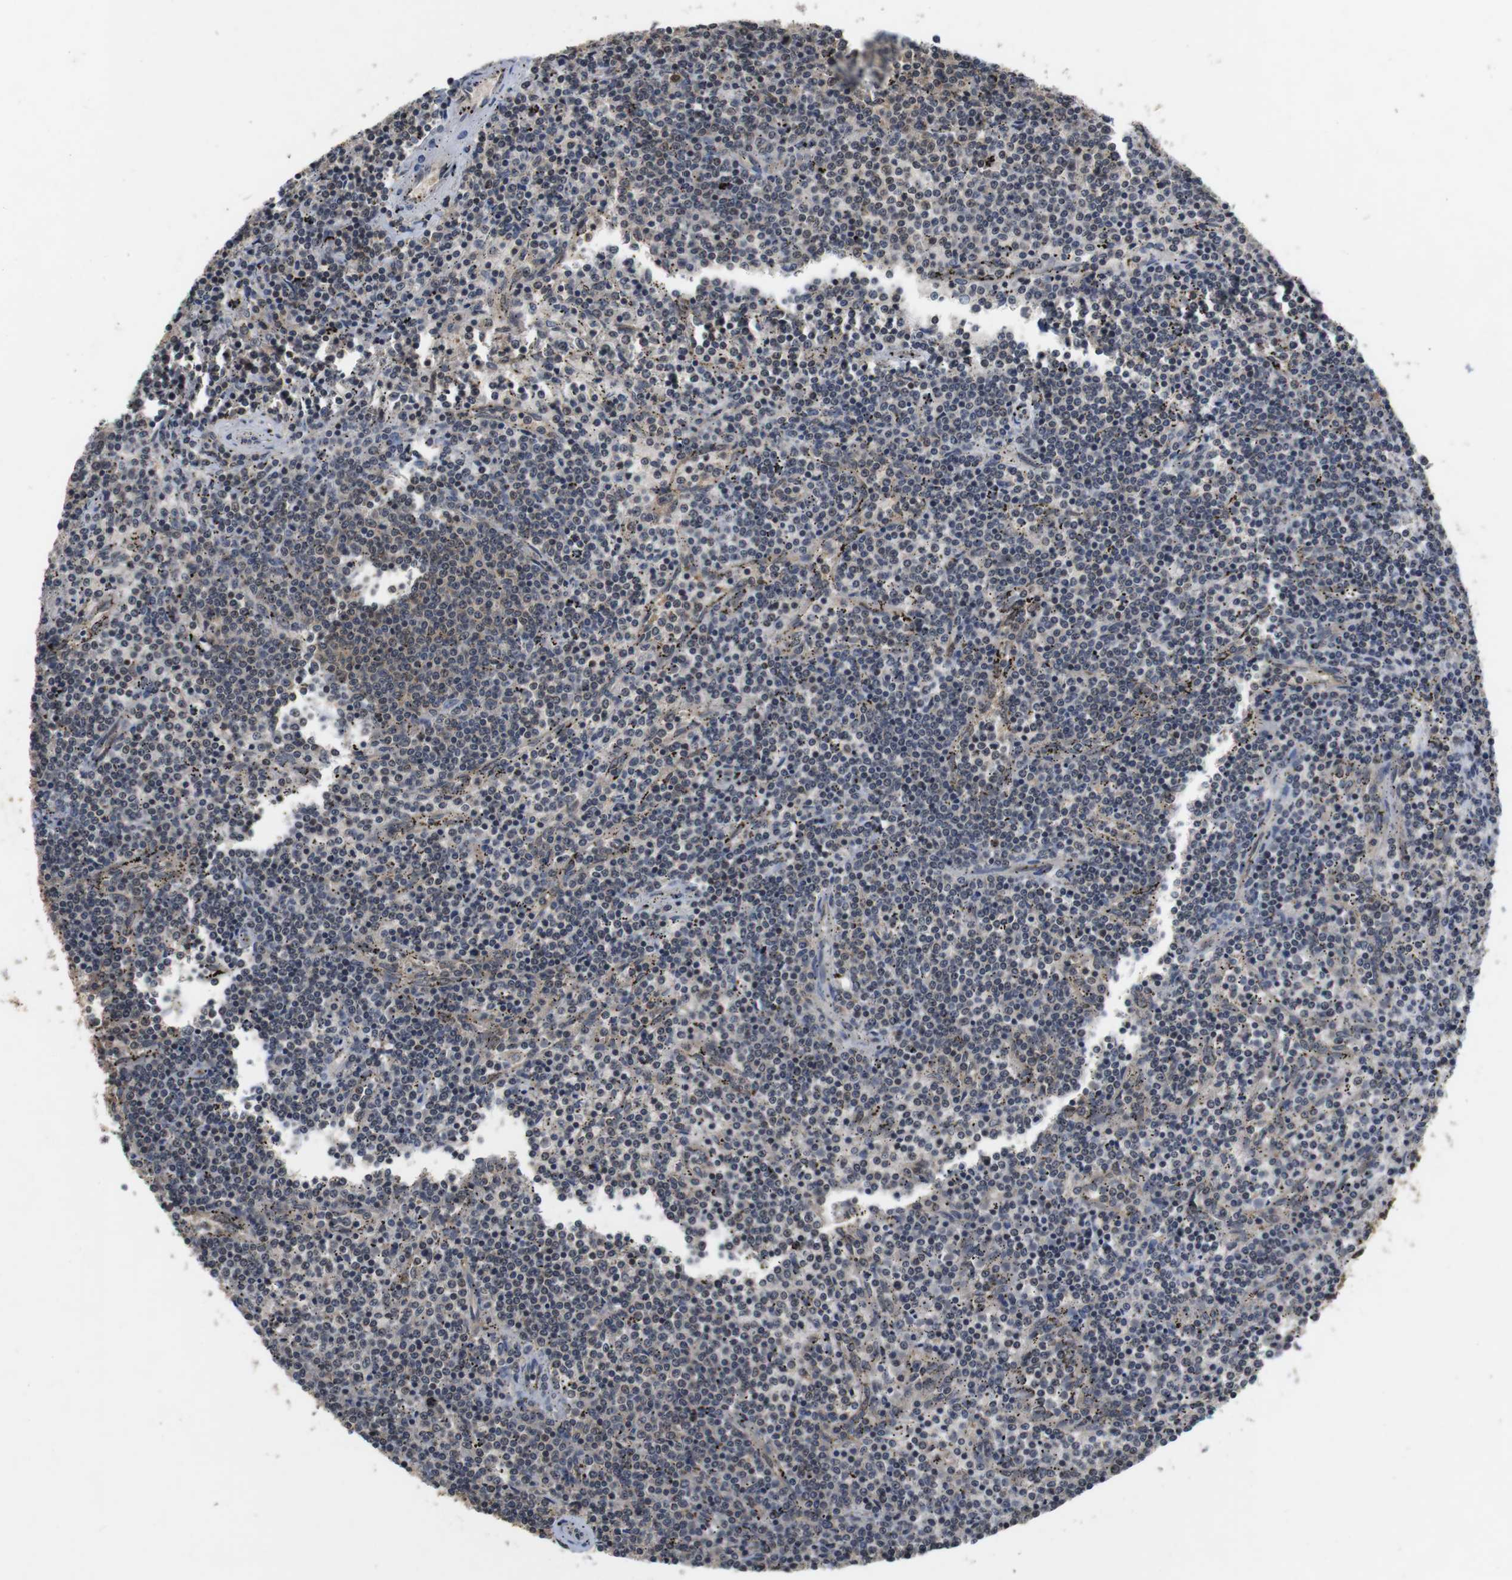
{"staining": {"intensity": "negative", "quantity": "none", "location": "none"}, "tissue": "lymphoma", "cell_type": "Tumor cells", "image_type": "cancer", "snomed": [{"axis": "morphology", "description": "Malignant lymphoma, non-Hodgkin's type, Low grade"}, {"axis": "topography", "description": "Spleen"}], "caption": "There is no significant positivity in tumor cells of malignant lymphoma, non-Hodgkin's type (low-grade).", "gene": "FADD", "patient": {"sex": "female", "age": 50}}